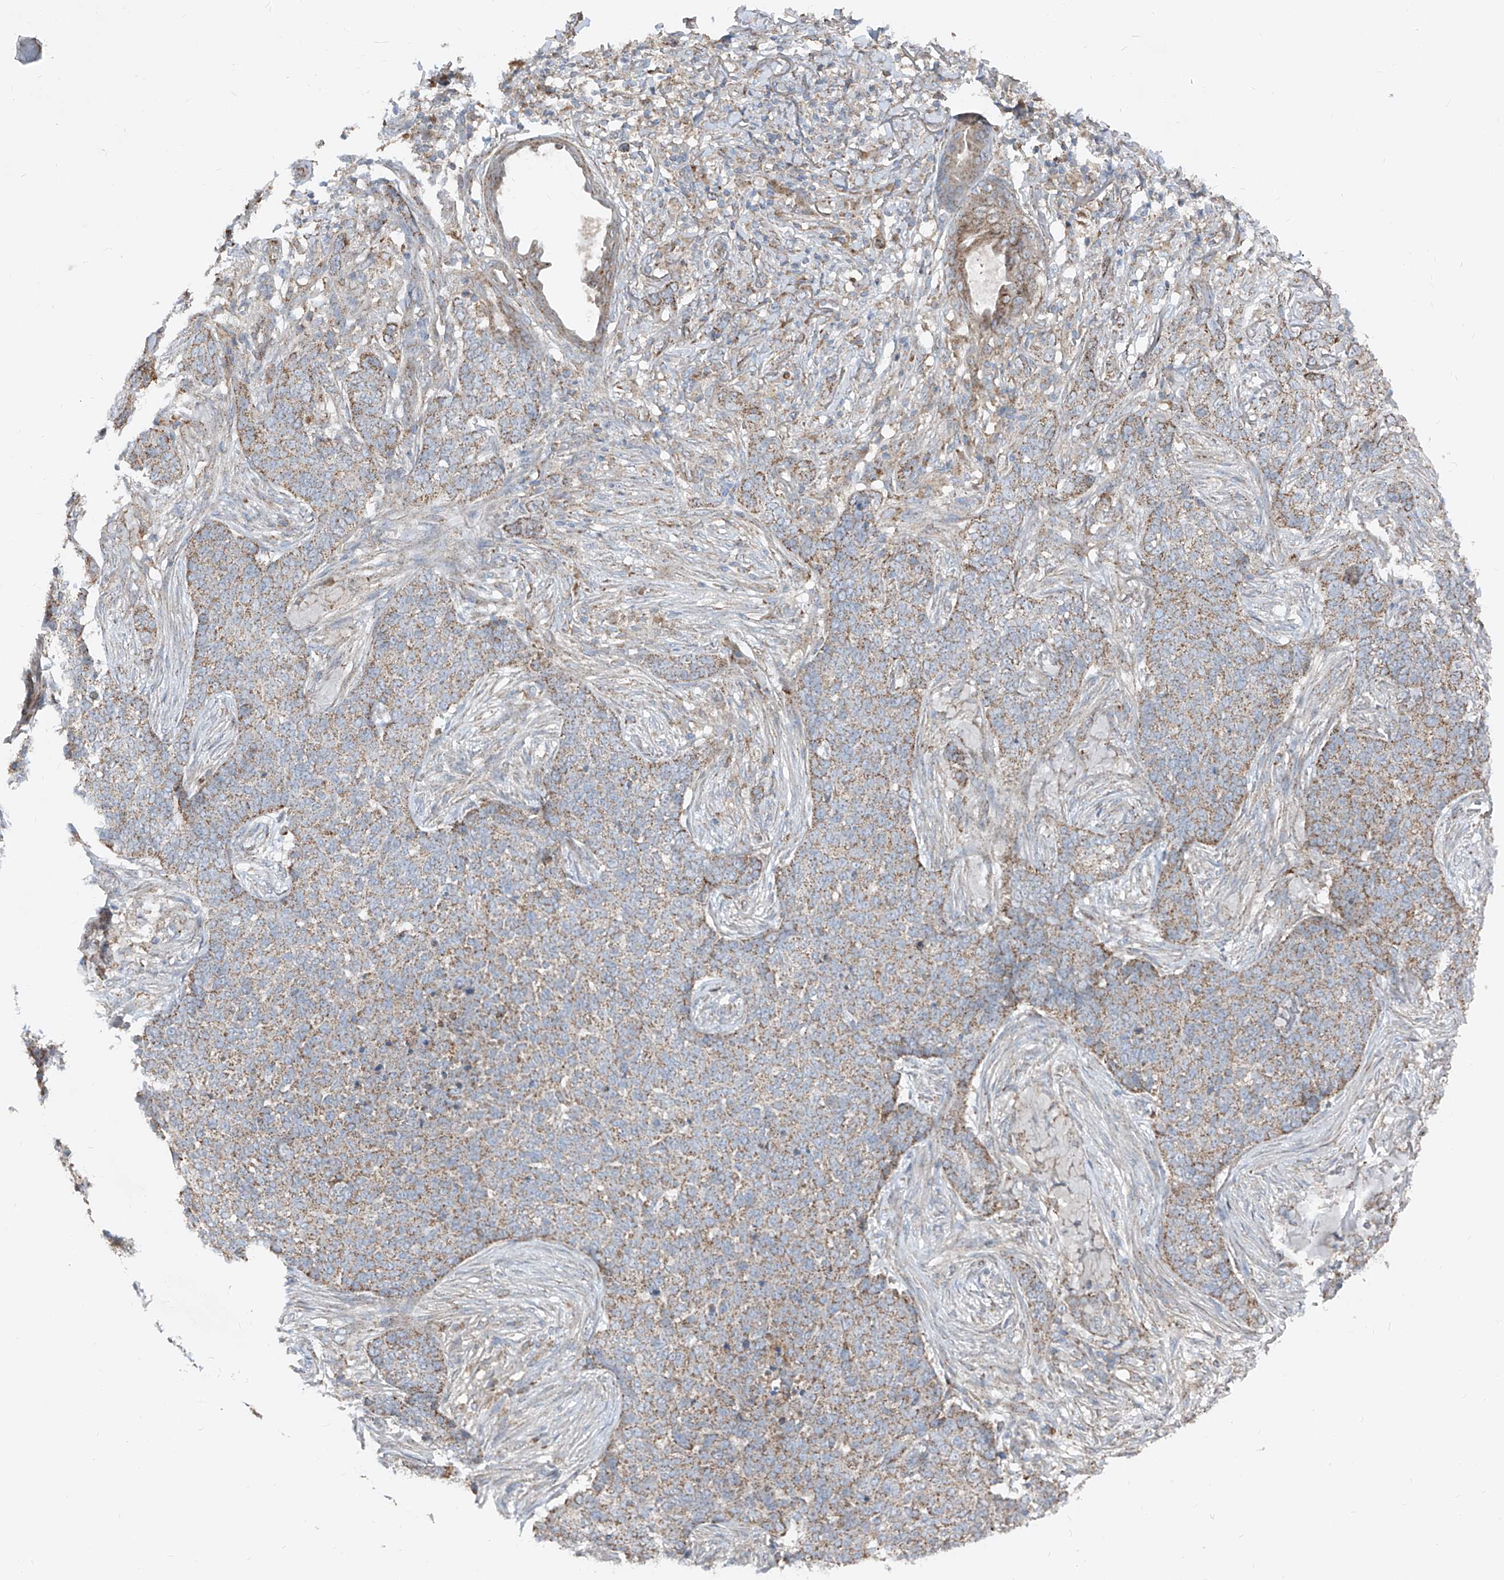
{"staining": {"intensity": "moderate", "quantity": "25%-75%", "location": "cytoplasmic/membranous"}, "tissue": "skin cancer", "cell_type": "Tumor cells", "image_type": "cancer", "snomed": [{"axis": "morphology", "description": "Basal cell carcinoma"}, {"axis": "topography", "description": "Skin"}], "caption": "Moderate cytoplasmic/membranous positivity is identified in about 25%-75% of tumor cells in skin cancer (basal cell carcinoma).", "gene": "ABCD3", "patient": {"sex": "male", "age": 85}}